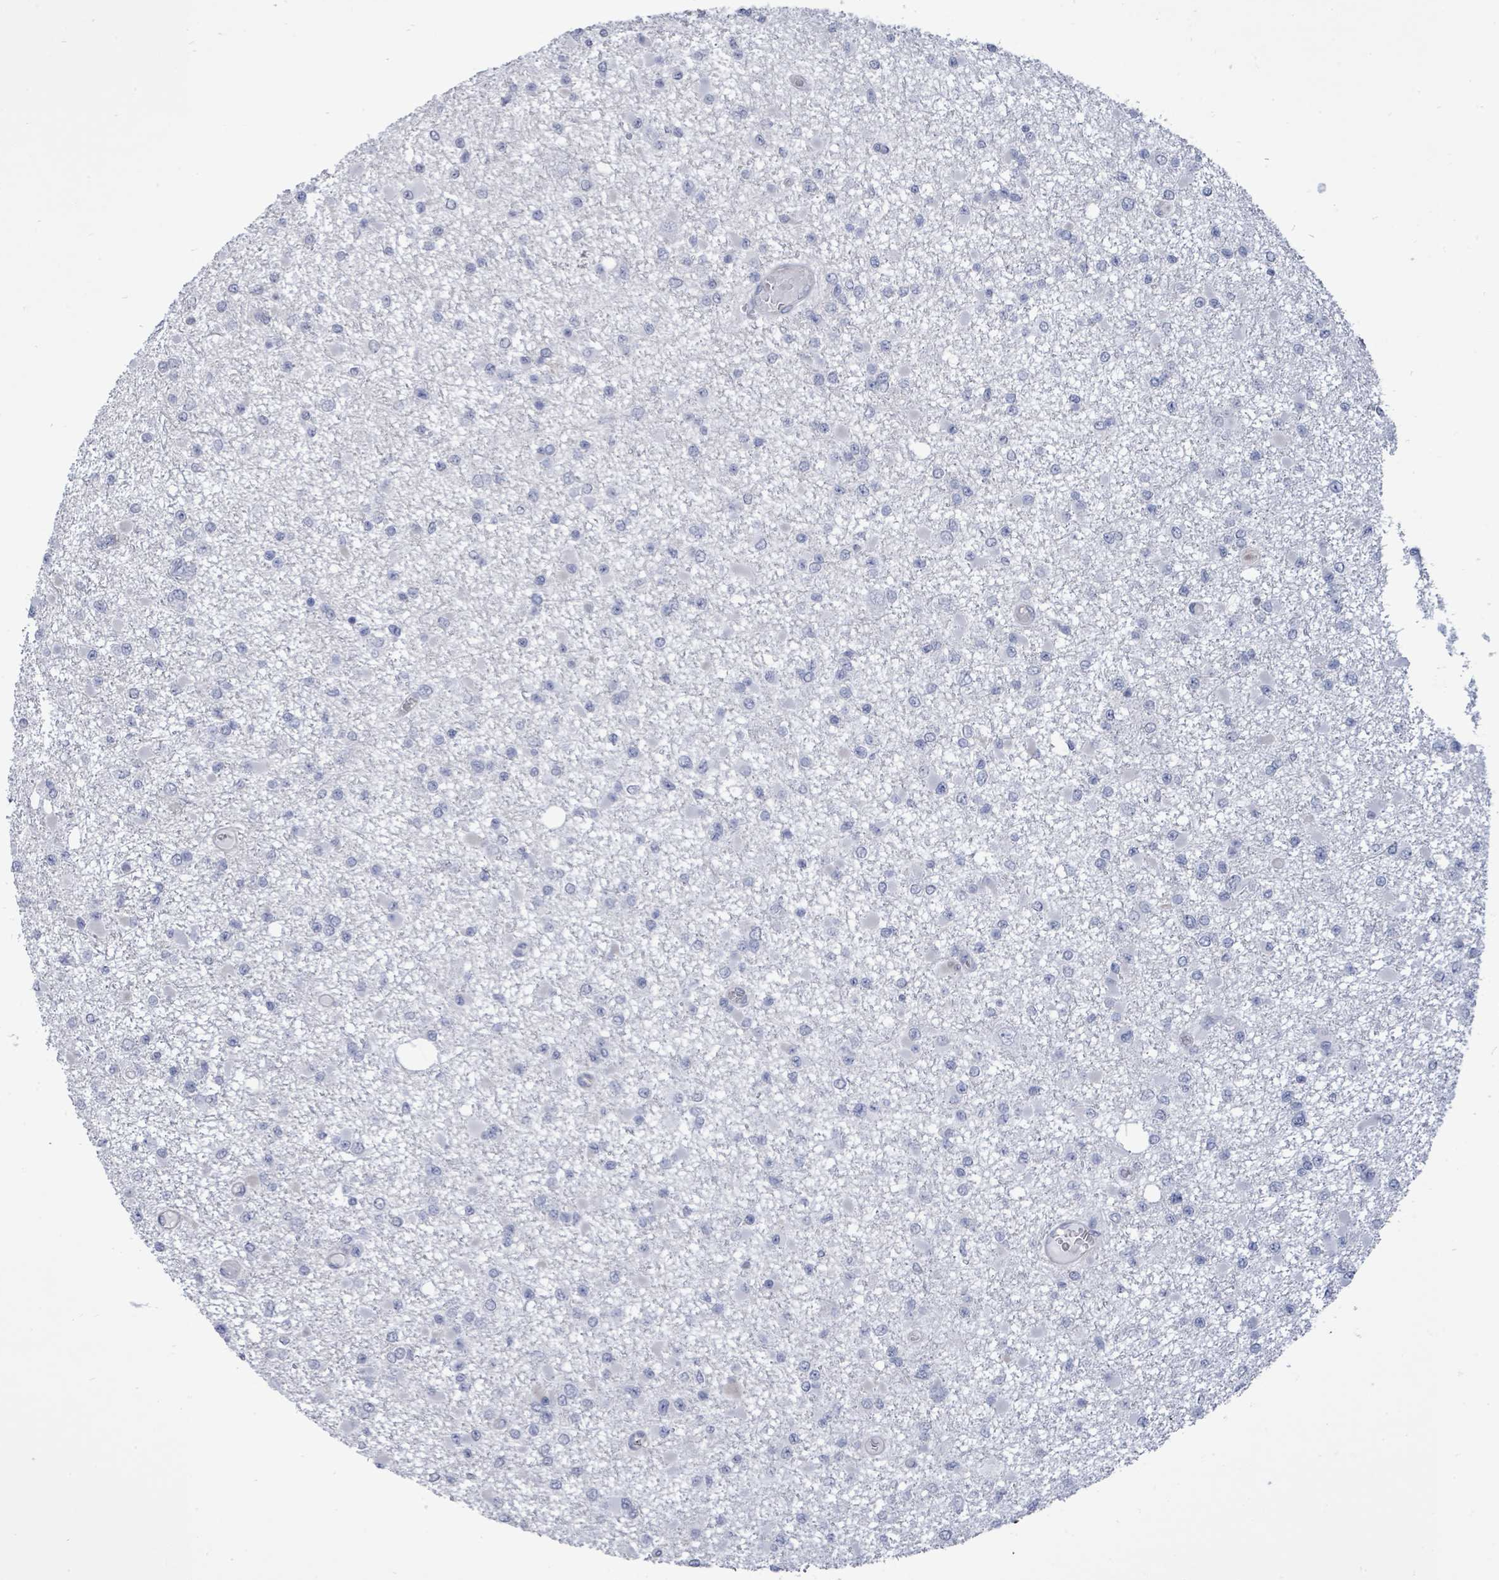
{"staining": {"intensity": "negative", "quantity": "none", "location": "none"}, "tissue": "glioma", "cell_type": "Tumor cells", "image_type": "cancer", "snomed": [{"axis": "morphology", "description": "Glioma, malignant, Low grade"}, {"axis": "topography", "description": "Brain"}], "caption": "High magnification brightfield microscopy of malignant glioma (low-grade) stained with DAB (3,3'-diaminobenzidine) (brown) and counterstained with hematoxylin (blue): tumor cells show no significant positivity.", "gene": "CT45A5", "patient": {"sex": "female", "age": 22}}